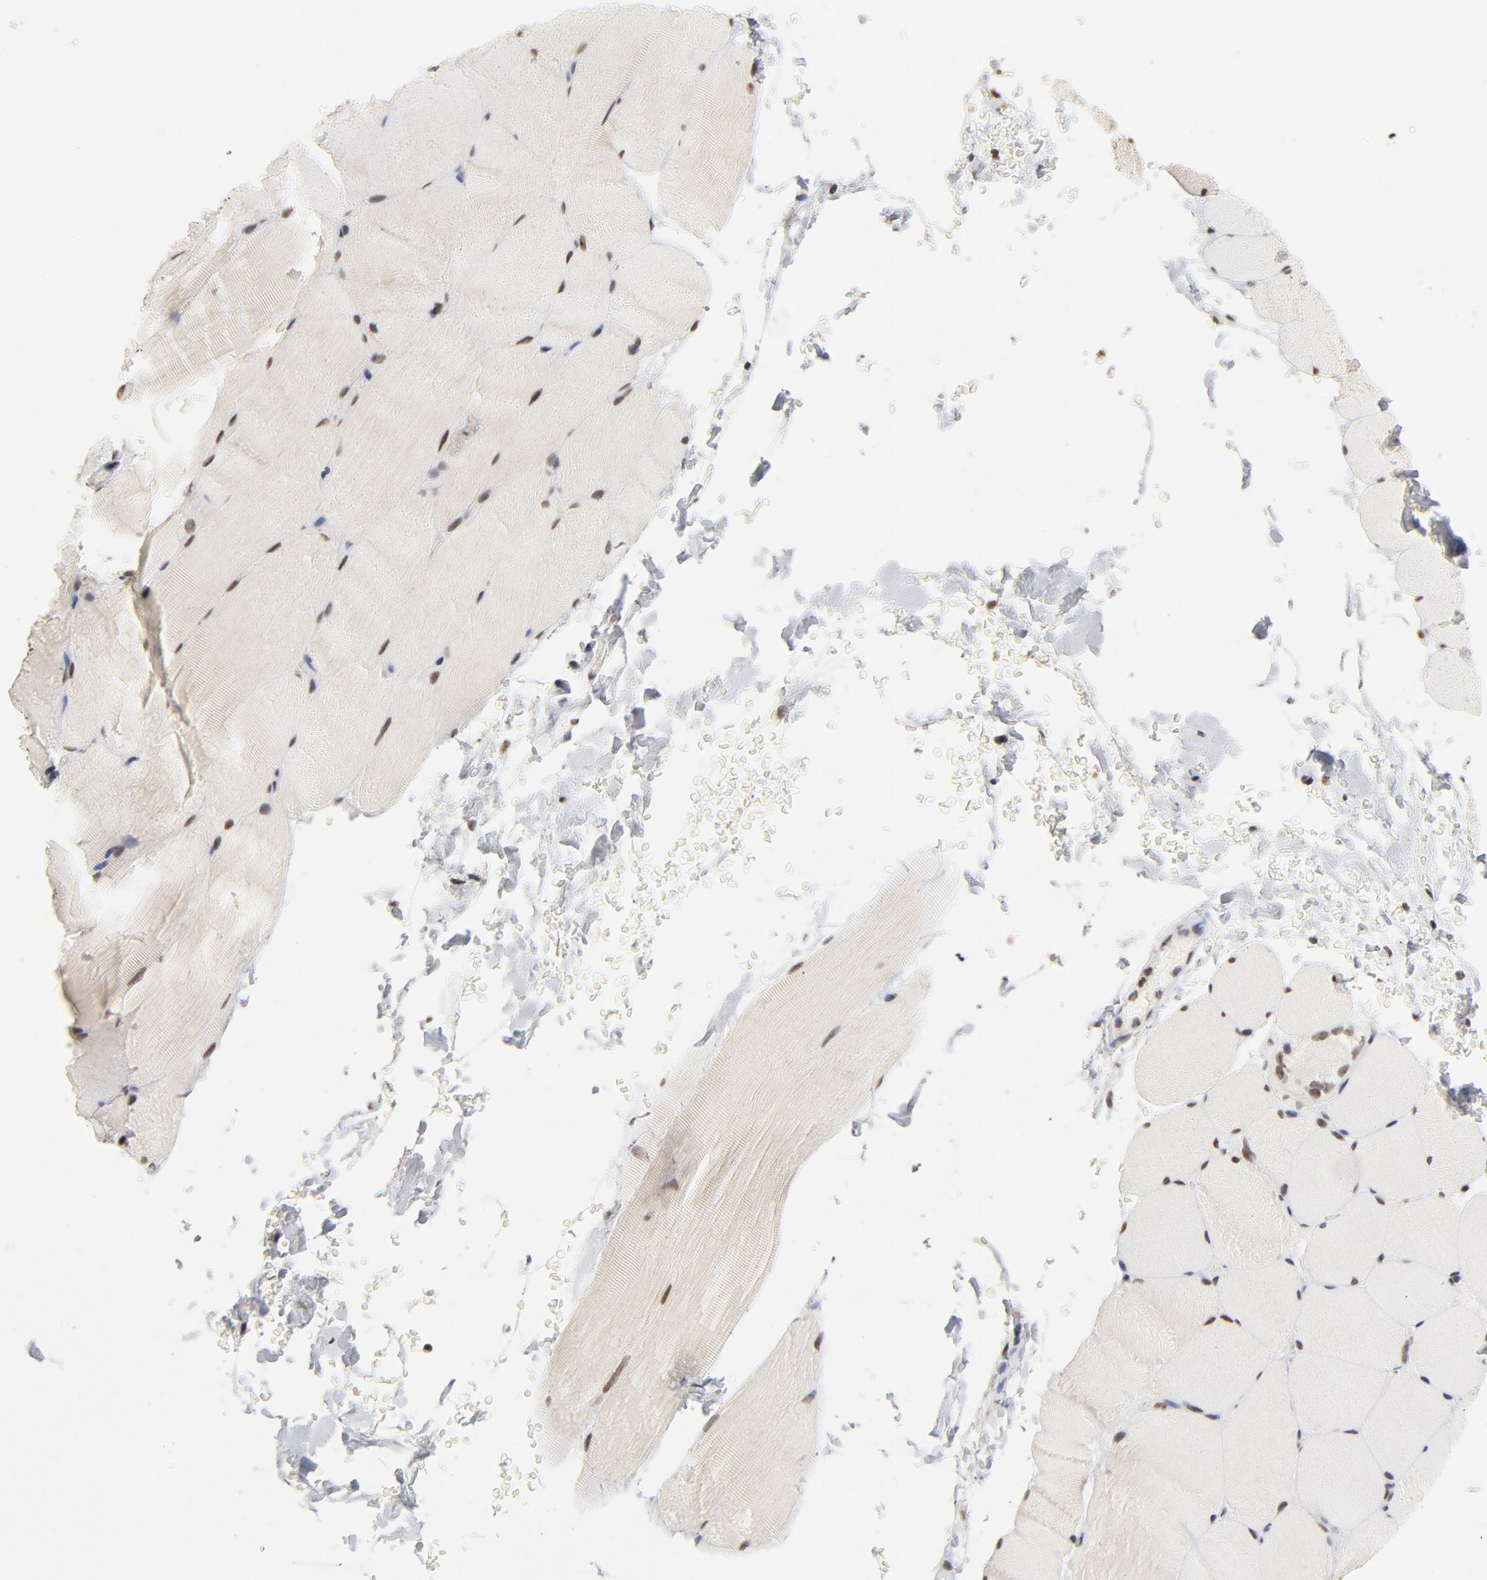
{"staining": {"intensity": "moderate", "quantity": ">75%", "location": "nuclear"}, "tissue": "skeletal muscle", "cell_type": "Myocytes", "image_type": "normal", "snomed": [{"axis": "morphology", "description": "Normal tissue, NOS"}, {"axis": "topography", "description": "Skeletal muscle"}, {"axis": "topography", "description": "Parathyroid gland"}], "caption": "Unremarkable skeletal muscle shows moderate nuclear positivity in approximately >75% of myocytes (DAB (3,3'-diaminobenzidine) IHC with brightfield microscopy, high magnification)..", "gene": "TP53BP1", "patient": {"sex": "female", "age": 37}}